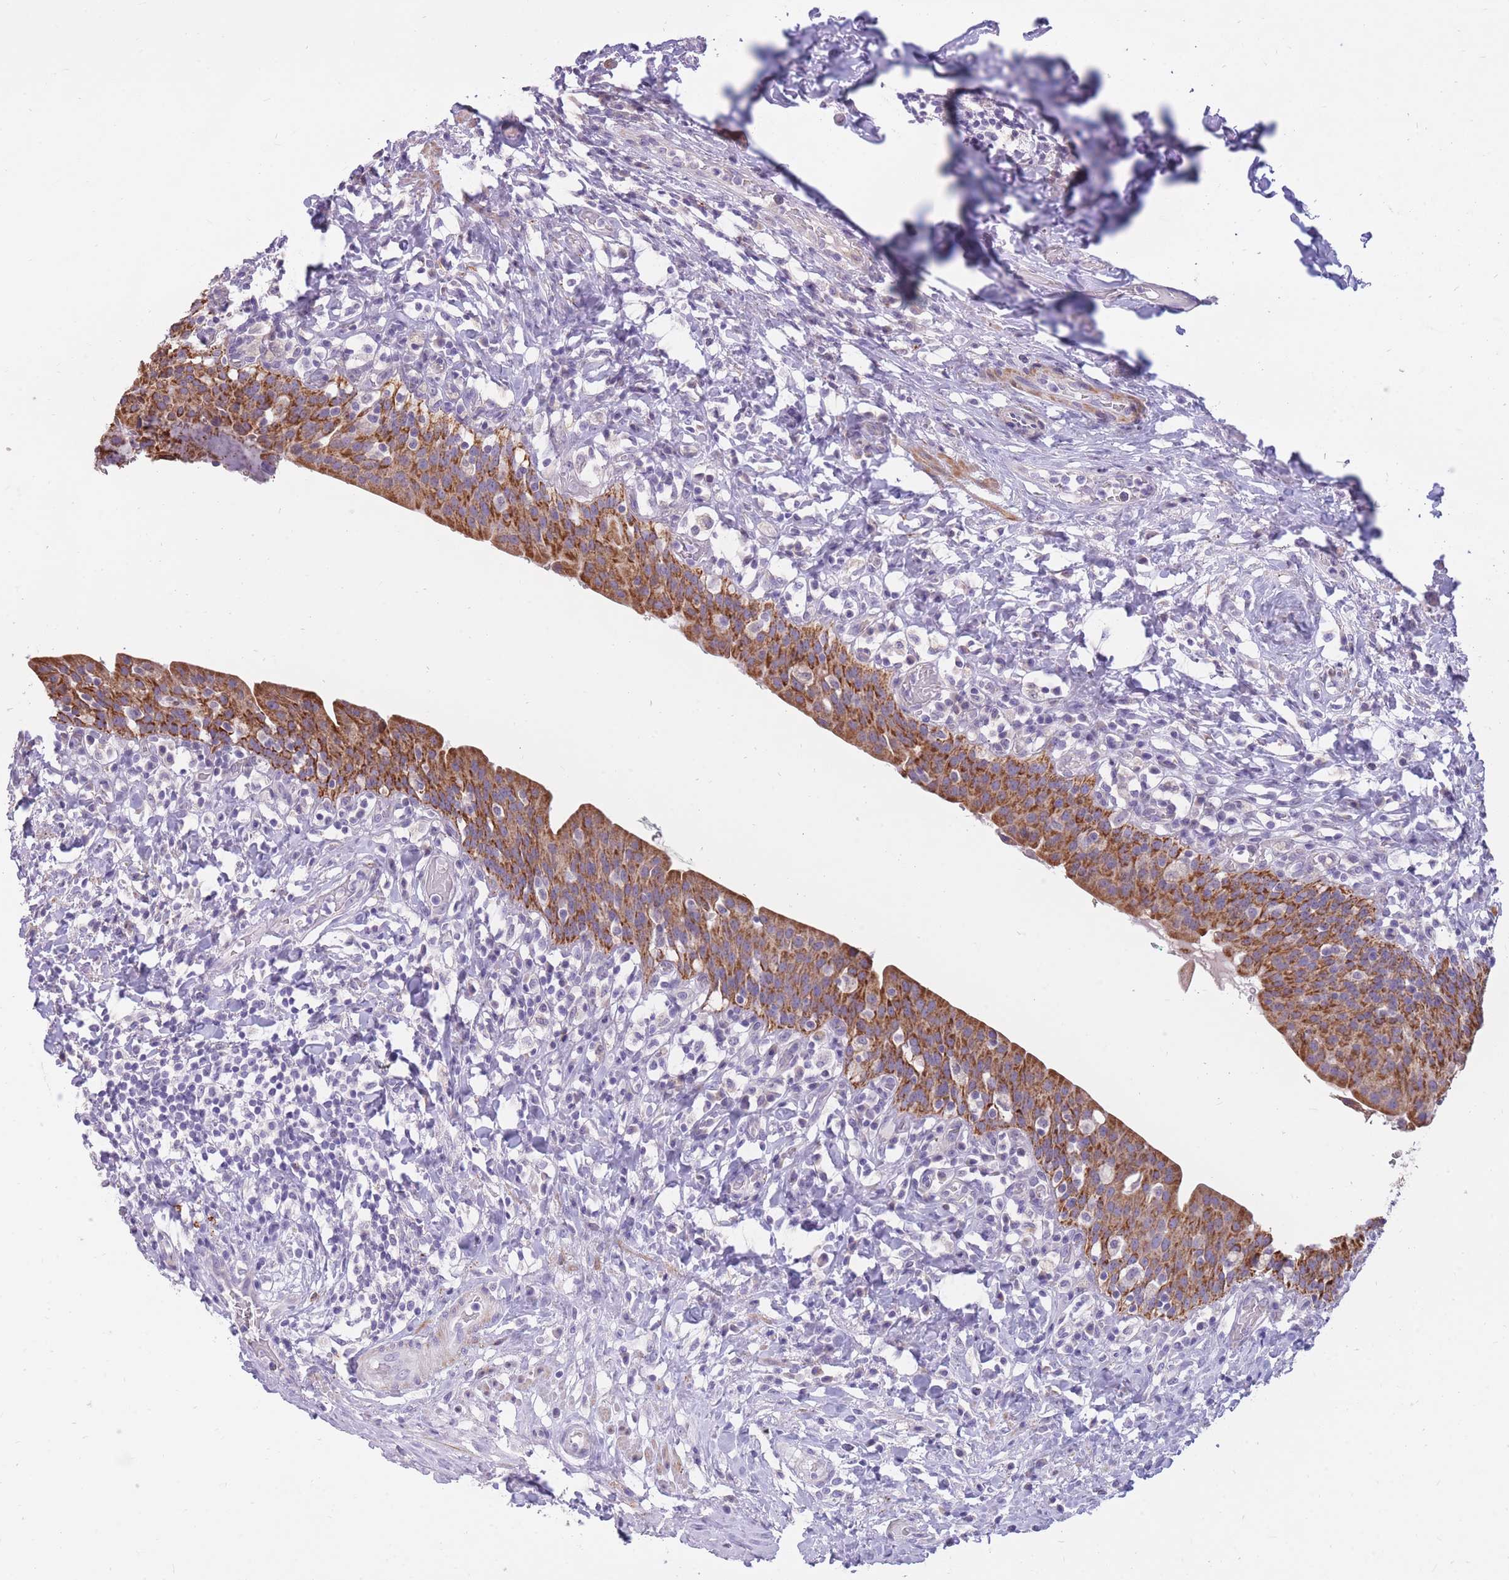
{"staining": {"intensity": "strong", "quantity": ">75%", "location": "cytoplasmic/membranous"}, "tissue": "urinary bladder", "cell_type": "Urothelial cells", "image_type": "normal", "snomed": [{"axis": "morphology", "description": "Normal tissue, NOS"}, {"axis": "morphology", "description": "Inflammation, NOS"}, {"axis": "topography", "description": "Urinary bladder"}], "caption": "Approximately >75% of urothelial cells in normal human urinary bladder show strong cytoplasmic/membranous protein expression as visualized by brown immunohistochemical staining.", "gene": "RNF170", "patient": {"sex": "male", "age": 64}}